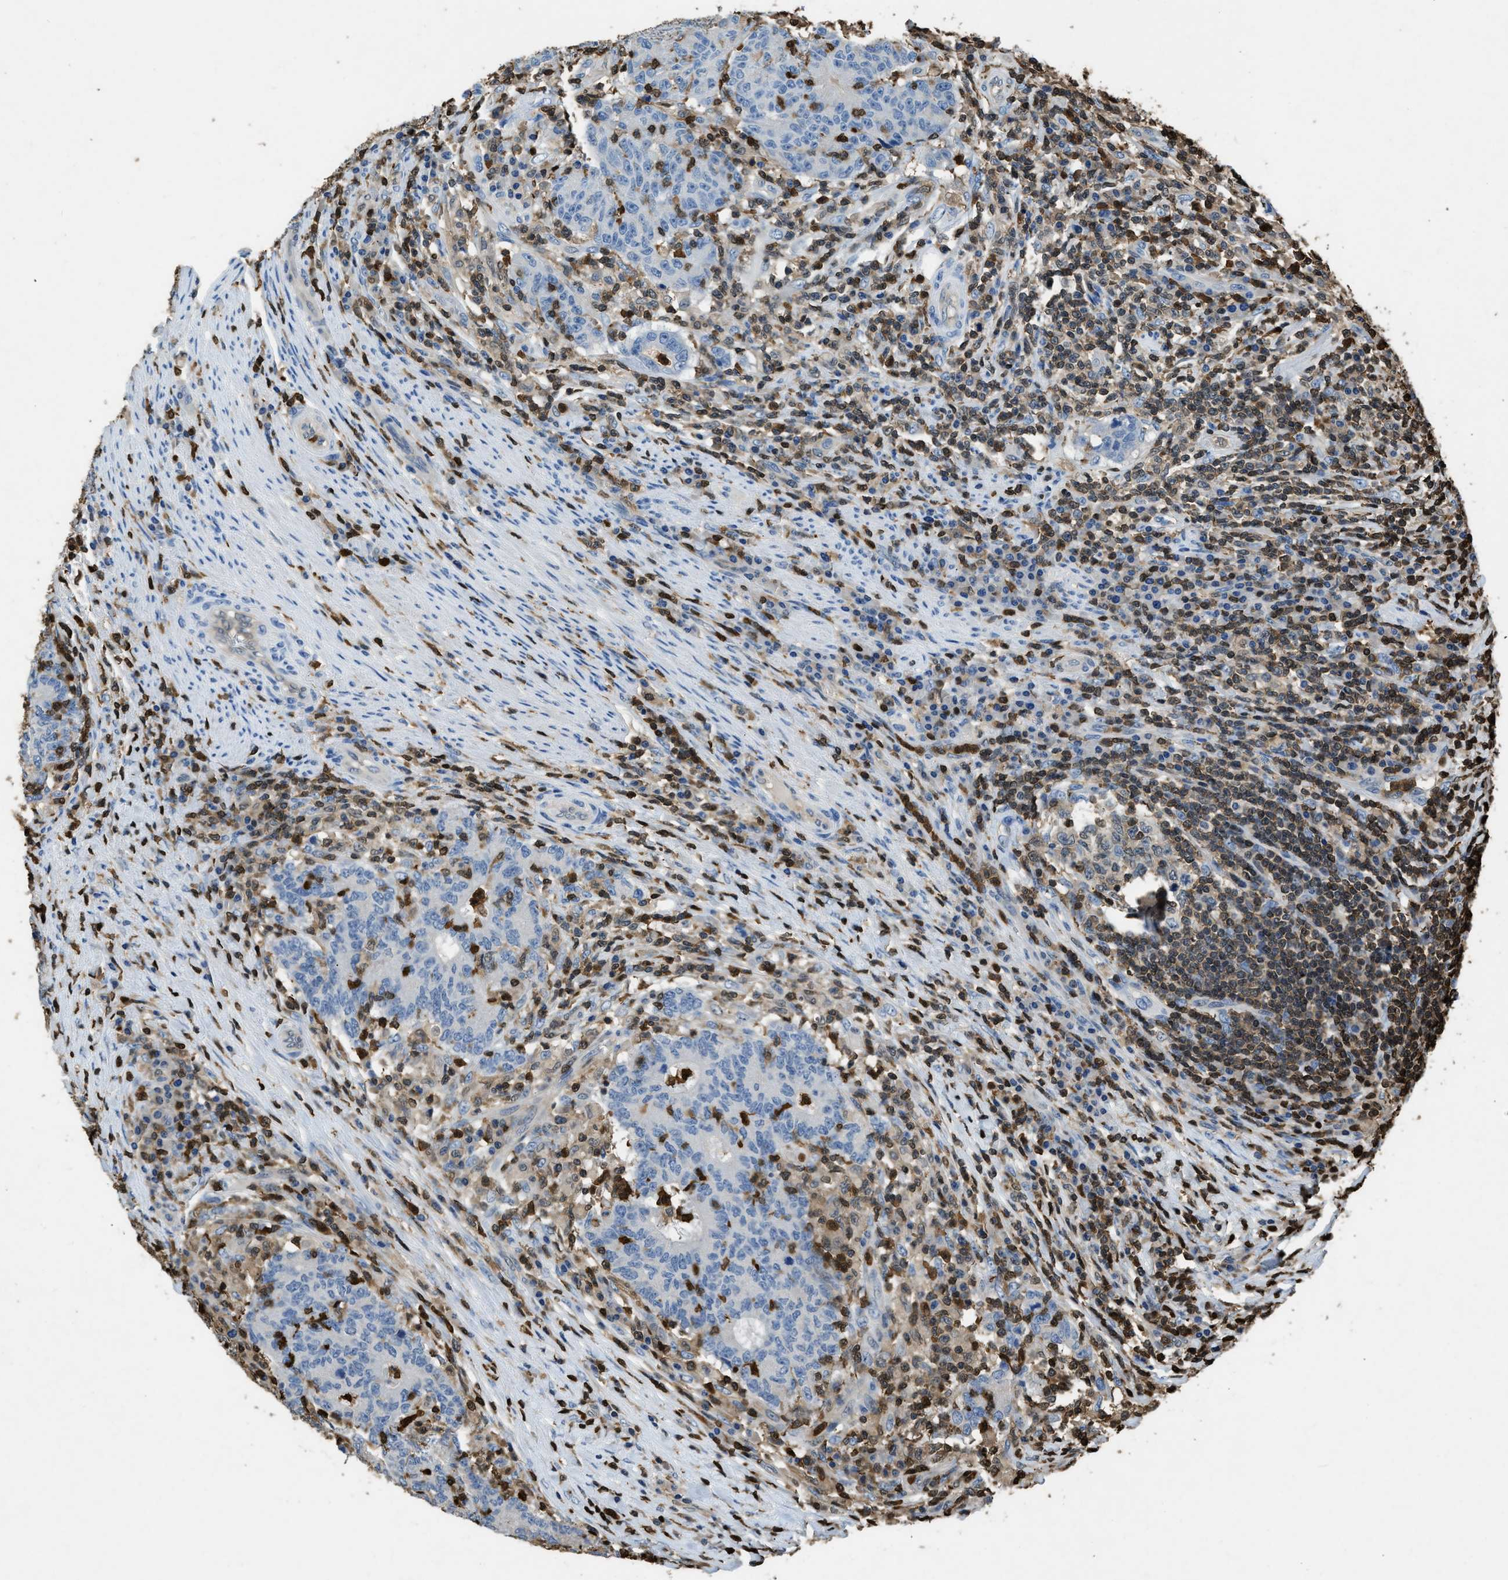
{"staining": {"intensity": "negative", "quantity": "none", "location": "none"}, "tissue": "colorectal cancer", "cell_type": "Tumor cells", "image_type": "cancer", "snomed": [{"axis": "morphology", "description": "Normal tissue, NOS"}, {"axis": "morphology", "description": "Adenocarcinoma, NOS"}, {"axis": "topography", "description": "Colon"}], "caption": "Tumor cells show no significant staining in colorectal cancer. Nuclei are stained in blue.", "gene": "ARHGDIB", "patient": {"sex": "female", "age": 75}}